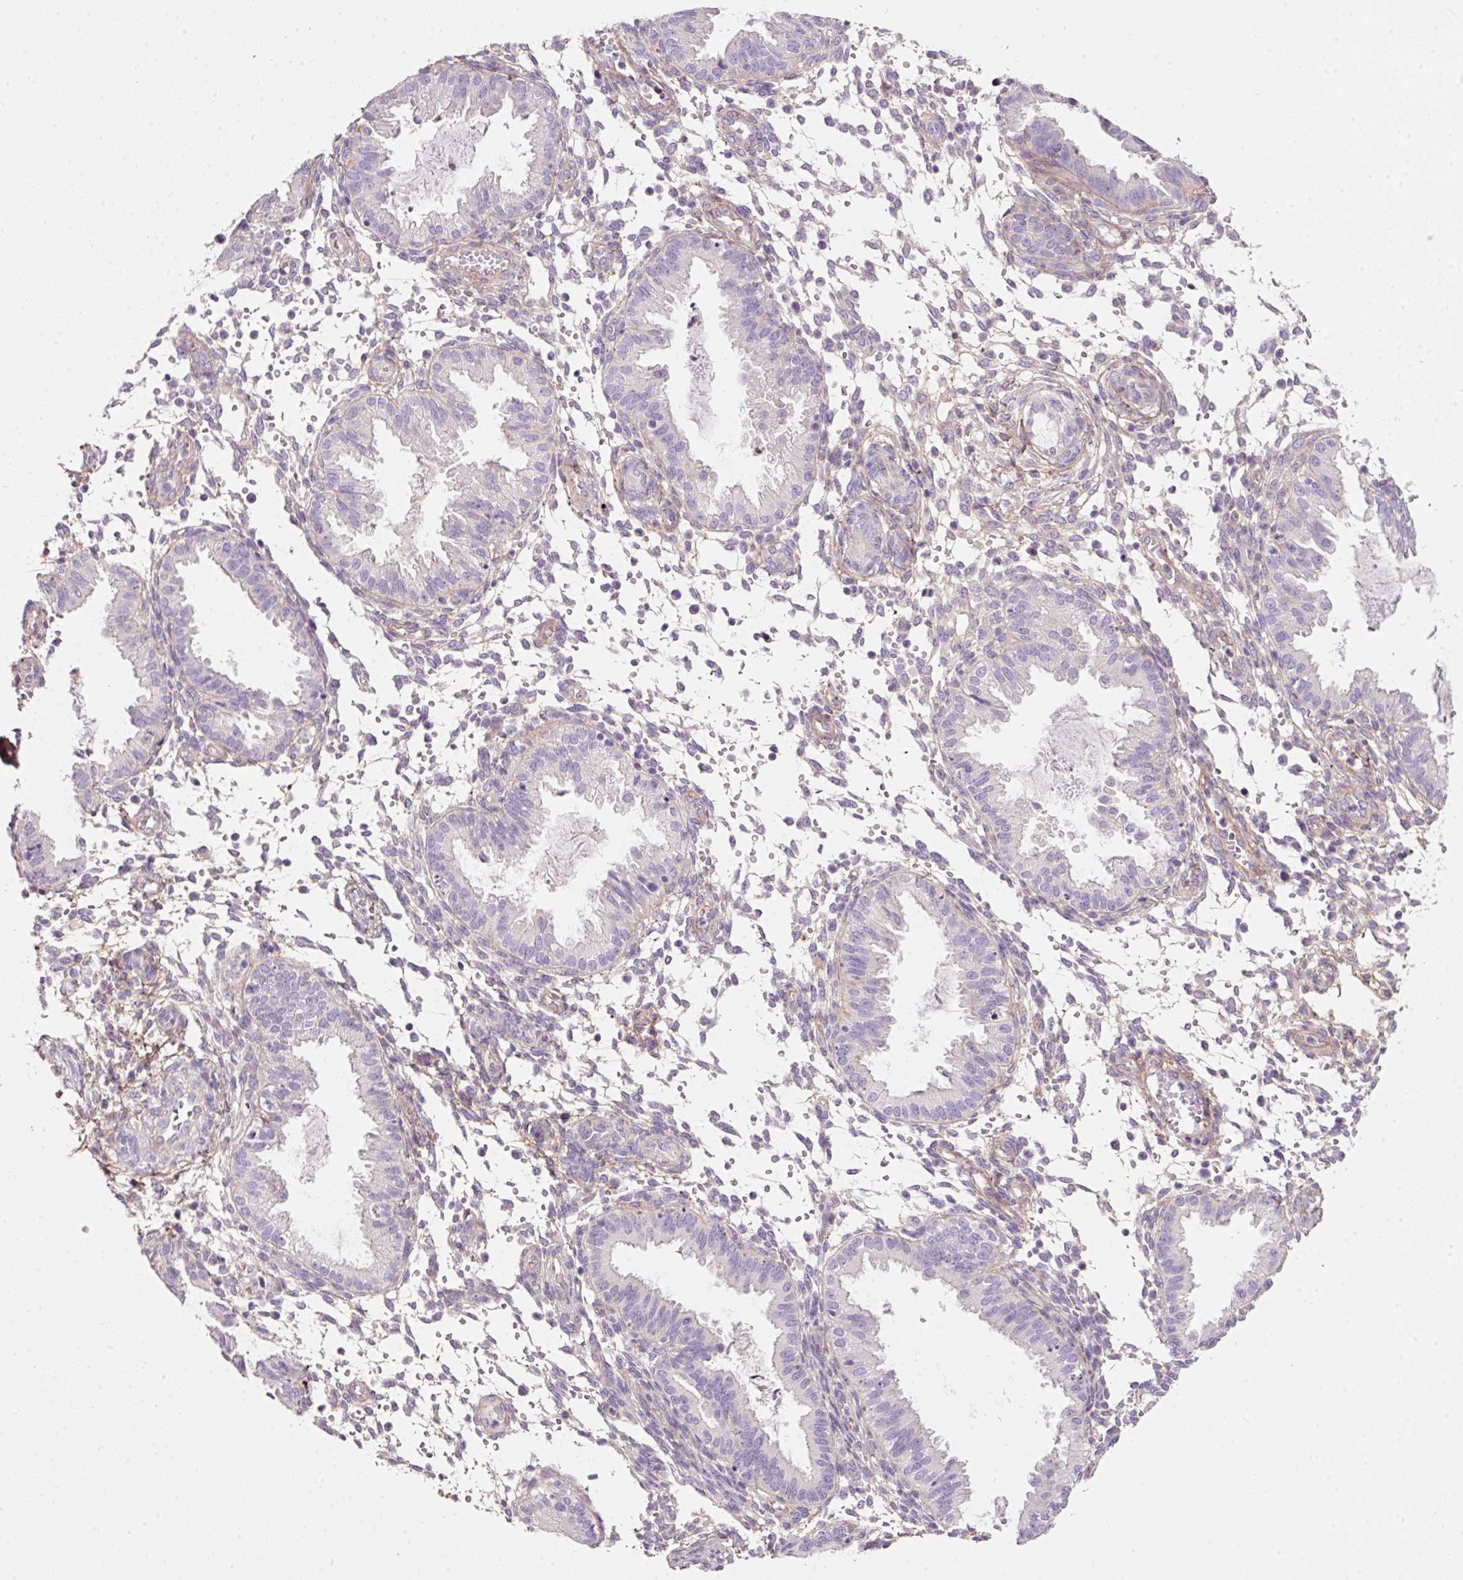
{"staining": {"intensity": "negative", "quantity": "none", "location": "none"}, "tissue": "endometrium", "cell_type": "Cells in endometrial stroma", "image_type": "normal", "snomed": [{"axis": "morphology", "description": "Normal tissue, NOS"}, {"axis": "topography", "description": "Endometrium"}], "caption": "Immunohistochemistry of normal human endometrium shows no positivity in cells in endometrial stroma.", "gene": "SOS2", "patient": {"sex": "female", "age": 33}}